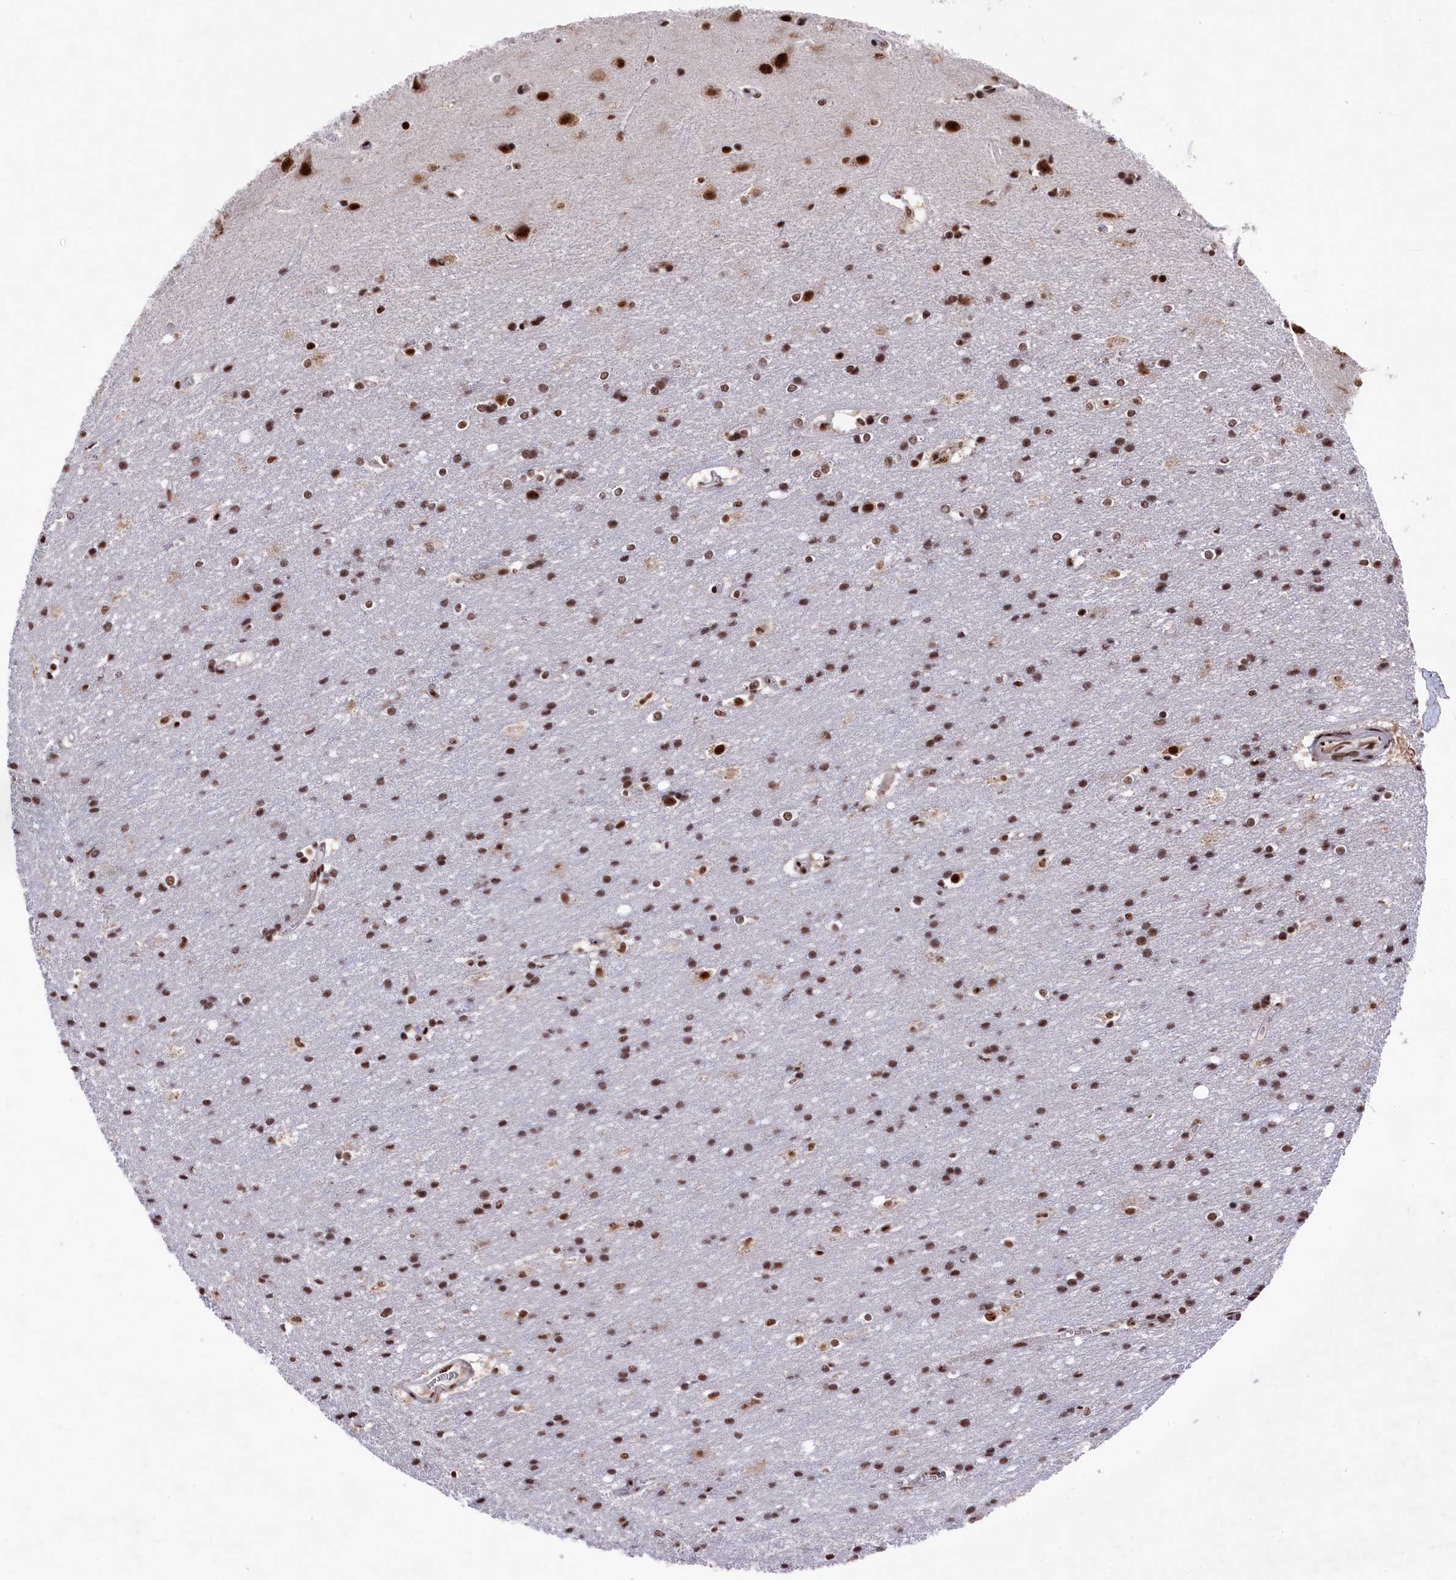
{"staining": {"intensity": "moderate", "quantity": ">75%", "location": "cytoplasmic/membranous"}, "tissue": "cerebral cortex", "cell_type": "Endothelial cells", "image_type": "normal", "snomed": [{"axis": "morphology", "description": "Normal tissue, NOS"}, {"axis": "topography", "description": "Cerebral cortex"}], "caption": "Normal cerebral cortex exhibits moderate cytoplasmic/membranous staining in about >75% of endothelial cells.", "gene": "PRPF31", "patient": {"sex": "male", "age": 54}}